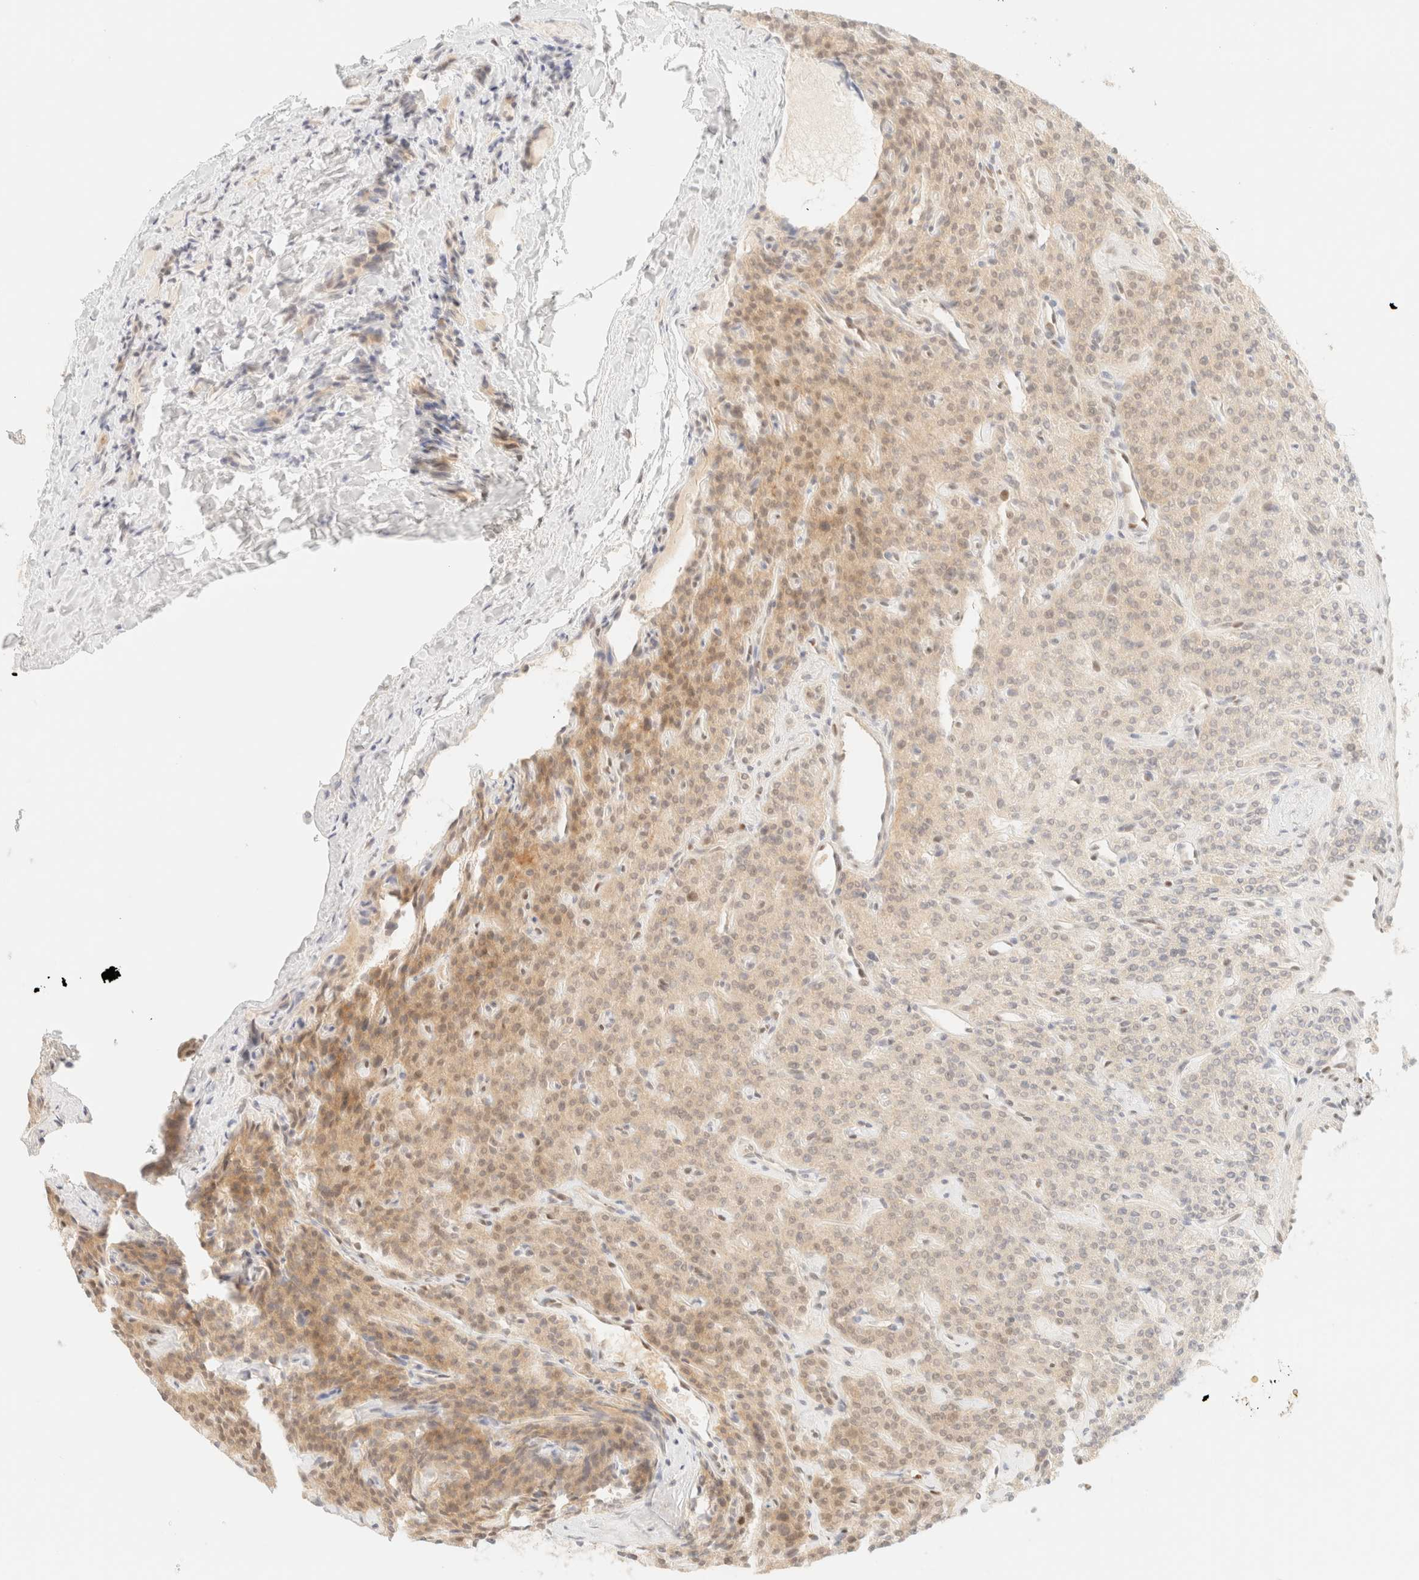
{"staining": {"intensity": "weak", "quantity": "25%-75%", "location": "cytoplasmic/membranous,nuclear"}, "tissue": "parathyroid gland", "cell_type": "Glandular cells", "image_type": "normal", "snomed": [{"axis": "morphology", "description": "Normal tissue, NOS"}, {"axis": "topography", "description": "Parathyroid gland"}], "caption": "Immunohistochemical staining of unremarkable parathyroid gland reveals 25%-75% levels of weak cytoplasmic/membranous,nuclear protein expression in about 25%-75% of glandular cells.", "gene": "TSR1", "patient": {"sex": "male", "age": 46}}